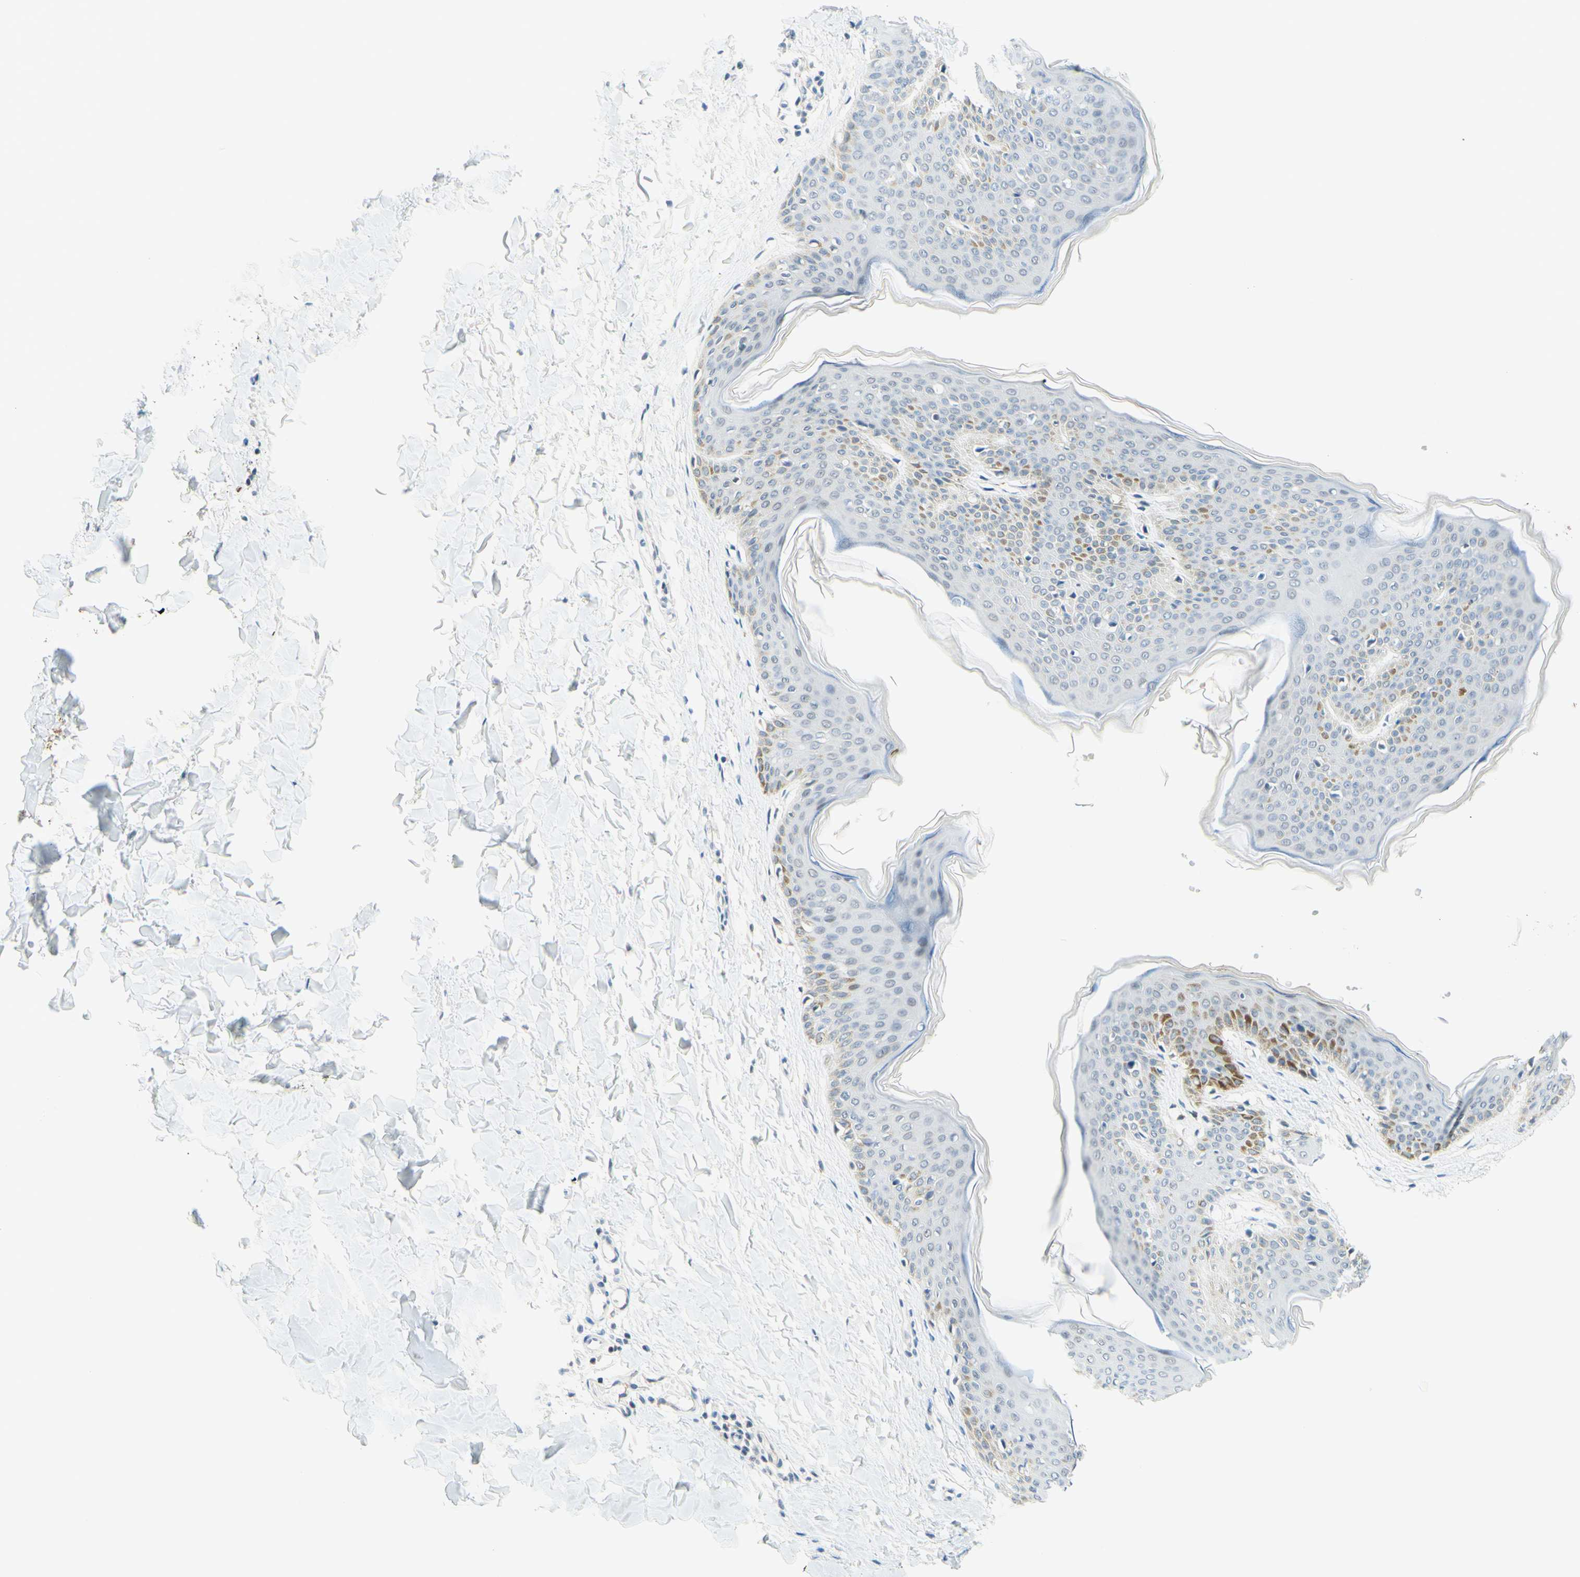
{"staining": {"intensity": "negative", "quantity": "none", "location": "none"}, "tissue": "skin", "cell_type": "Fibroblasts", "image_type": "normal", "snomed": [{"axis": "morphology", "description": "Normal tissue, NOS"}, {"axis": "topography", "description": "Skin"}], "caption": "IHC of unremarkable human skin reveals no positivity in fibroblasts.", "gene": "TREM2", "patient": {"sex": "female", "age": 17}}